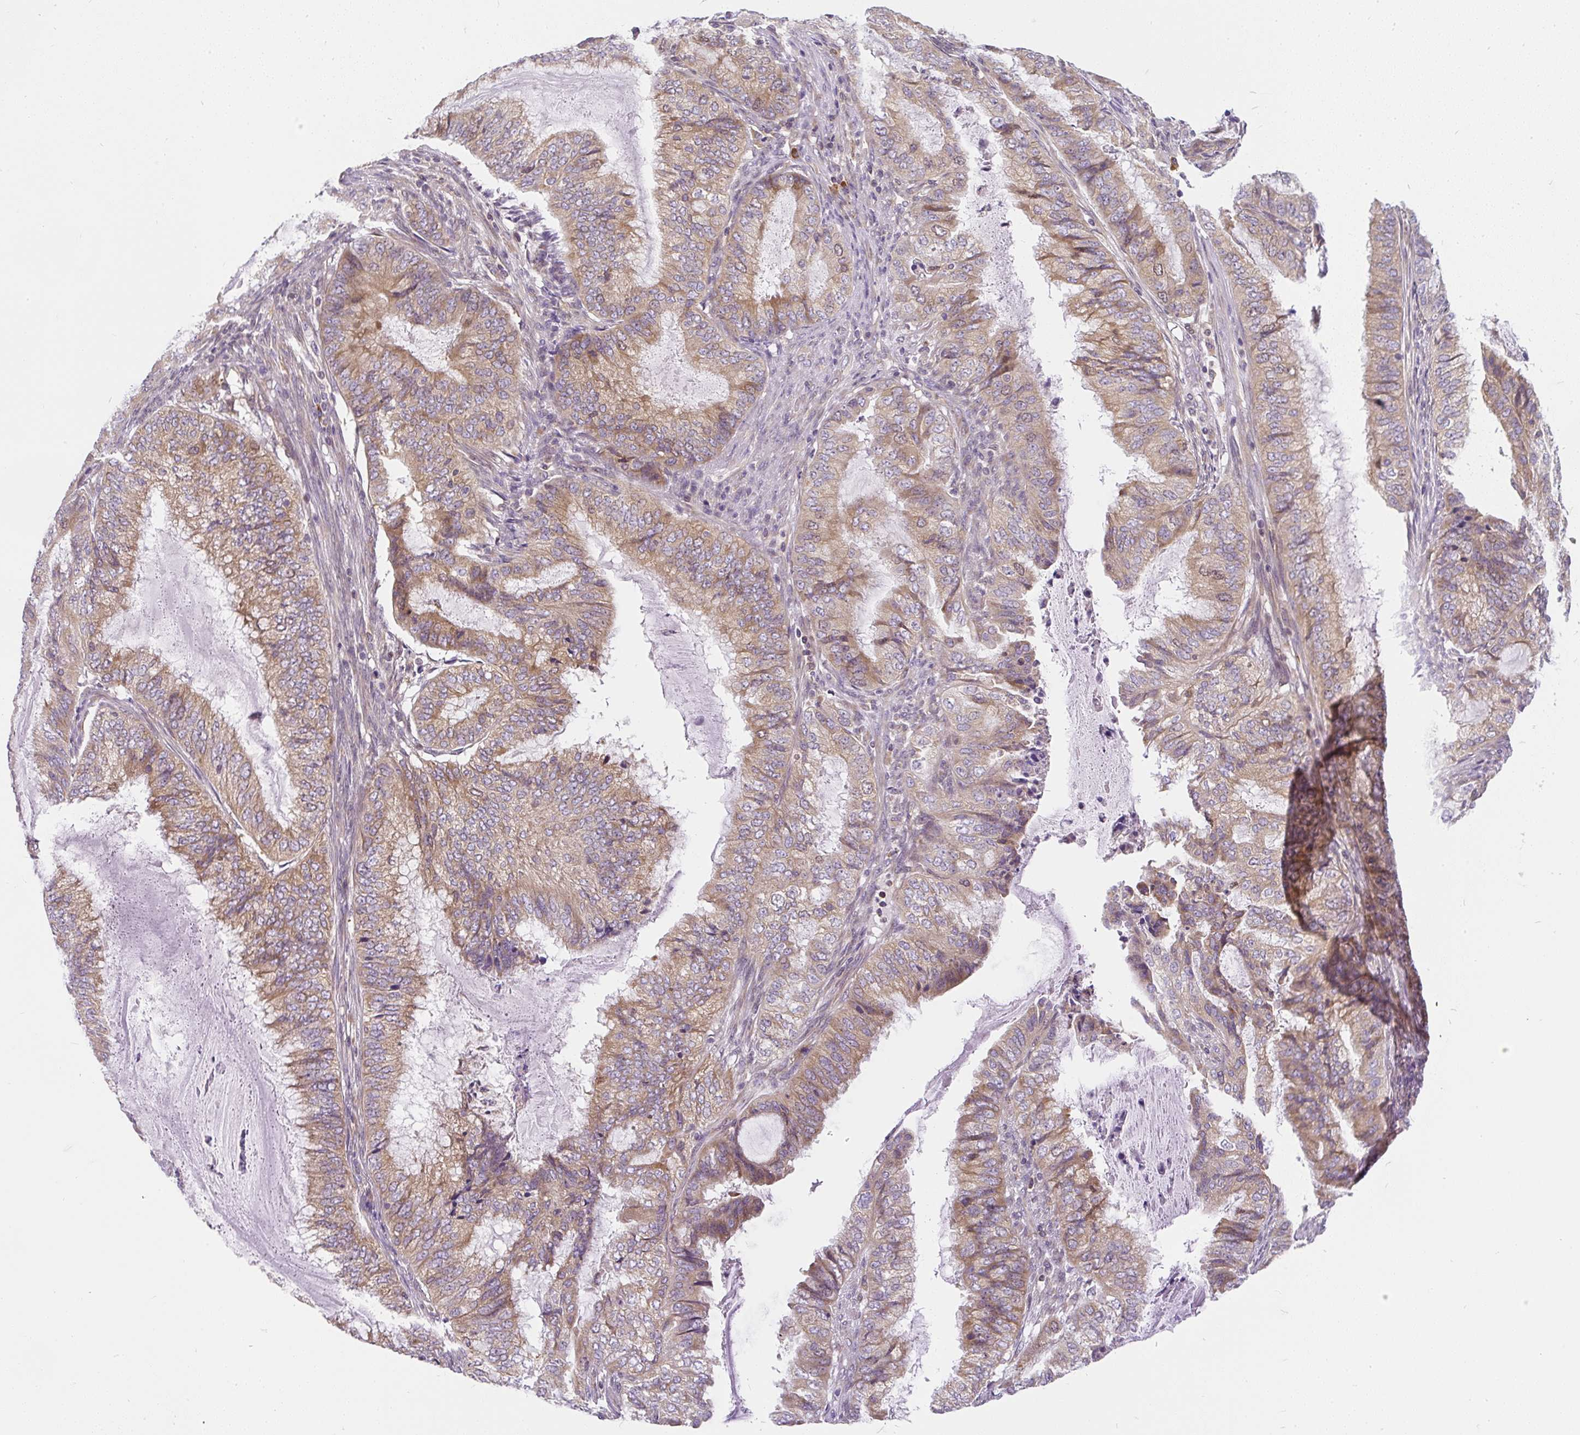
{"staining": {"intensity": "moderate", "quantity": ">75%", "location": "cytoplasmic/membranous,nuclear"}, "tissue": "endometrial cancer", "cell_type": "Tumor cells", "image_type": "cancer", "snomed": [{"axis": "morphology", "description": "Adenocarcinoma, NOS"}, {"axis": "topography", "description": "Endometrium"}], "caption": "Adenocarcinoma (endometrial) stained for a protein exhibits moderate cytoplasmic/membranous and nuclear positivity in tumor cells.", "gene": "CYP20A1", "patient": {"sex": "female", "age": 51}}